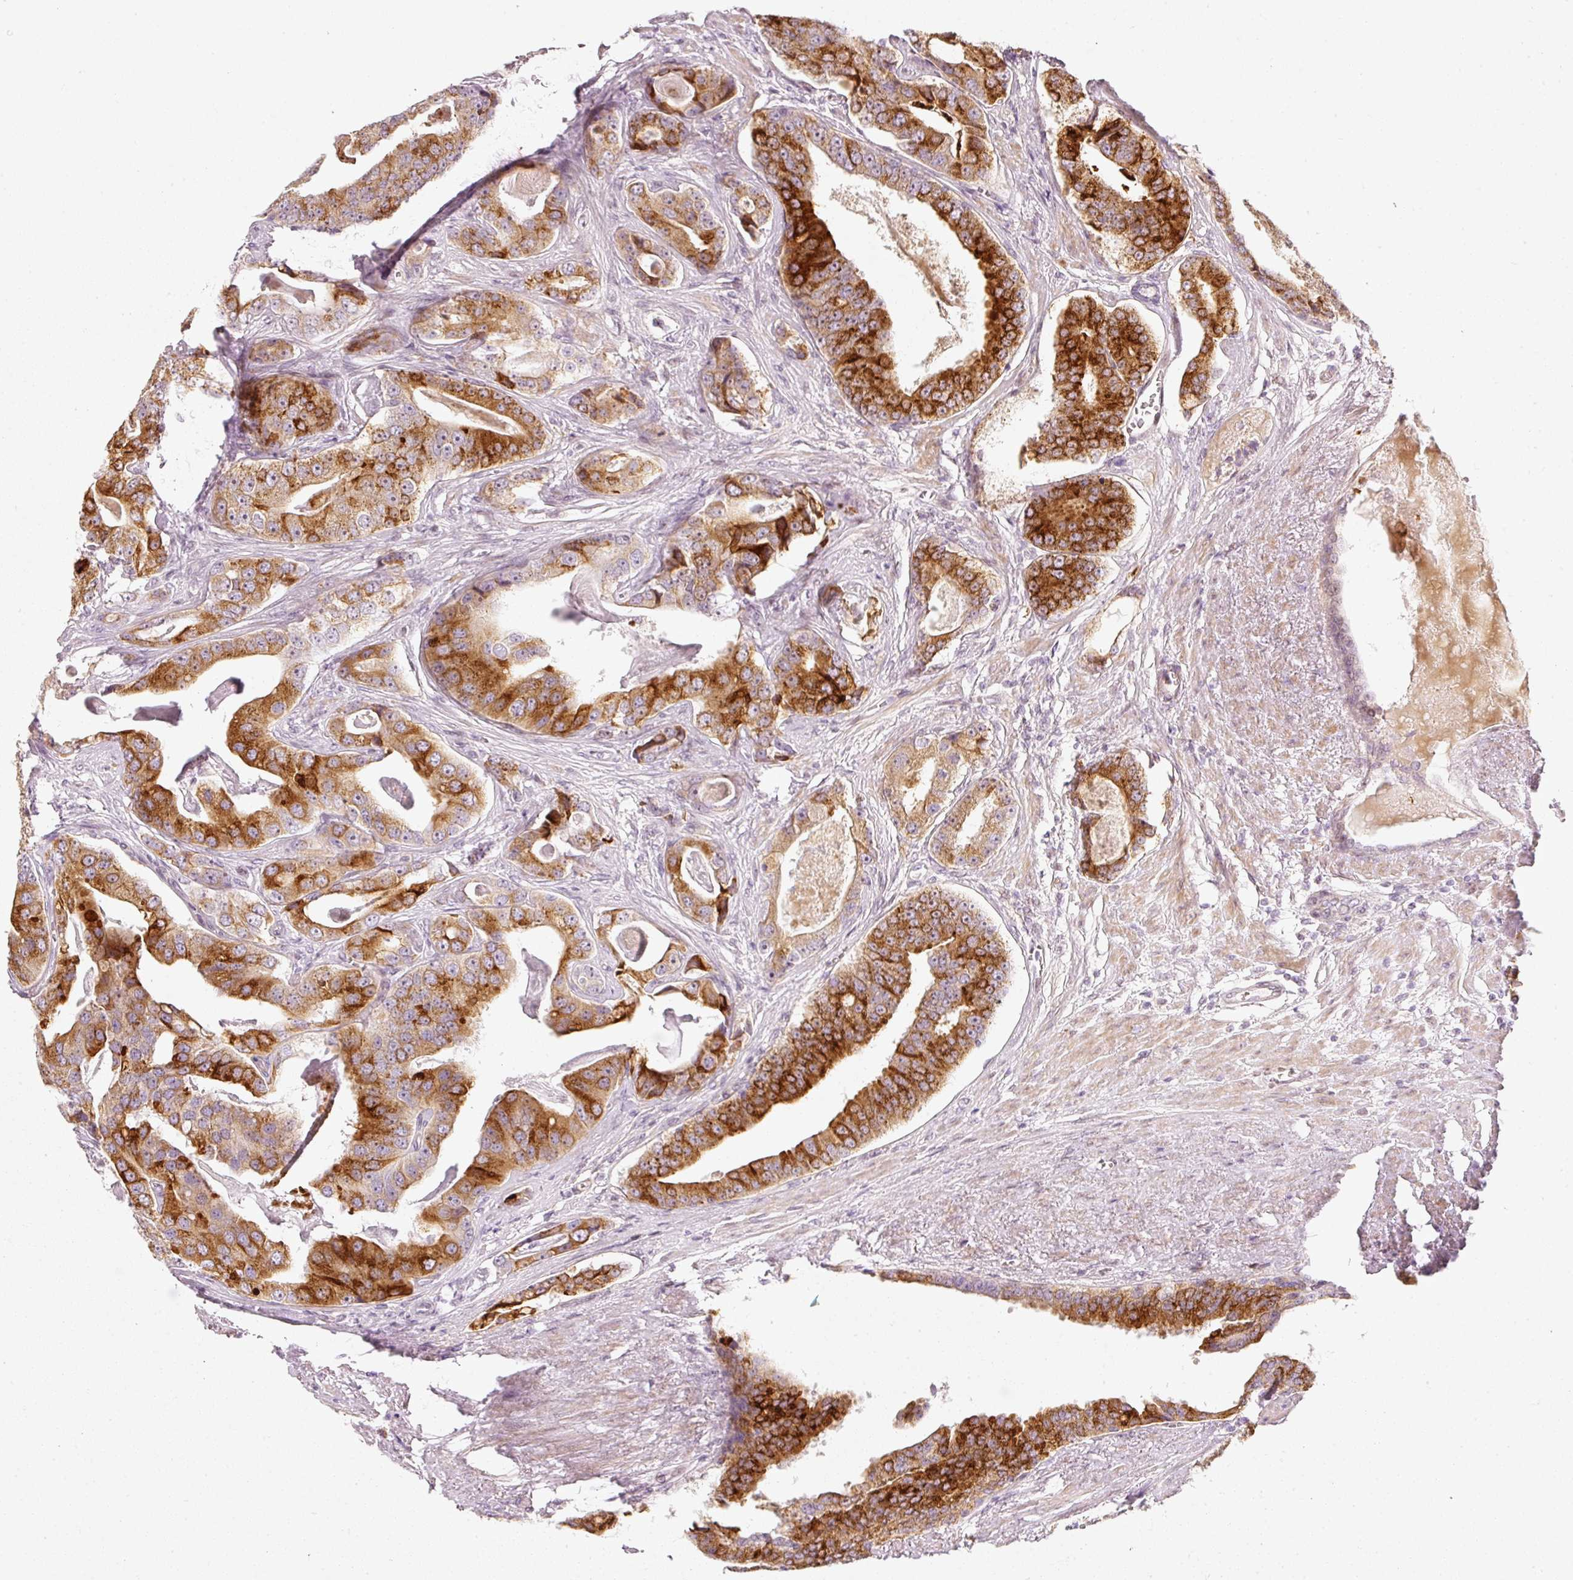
{"staining": {"intensity": "strong", "quantity": ">75%", "location": "cytoplasmic/membranous"}, "tissue": "prostate cancer", "cell_type": "Tumor cells", "image_type": "cancer", "snomed": [{"axis": "morphology", "description": "Adenocarcinoma, High grade"}, {"axis": "topography", "description": "Prostate"}], "caption": "IHC (DAB (3,3'-diaminobenzidine)) staining of prostate cancer (adenocarcinoma (high-grade)) exhibits strong cytoplasmic/membranous protein expression in about >75% of tumor cells.", "gene": "SLC20A1", "patient": {"sex": "male", "age": 71}}